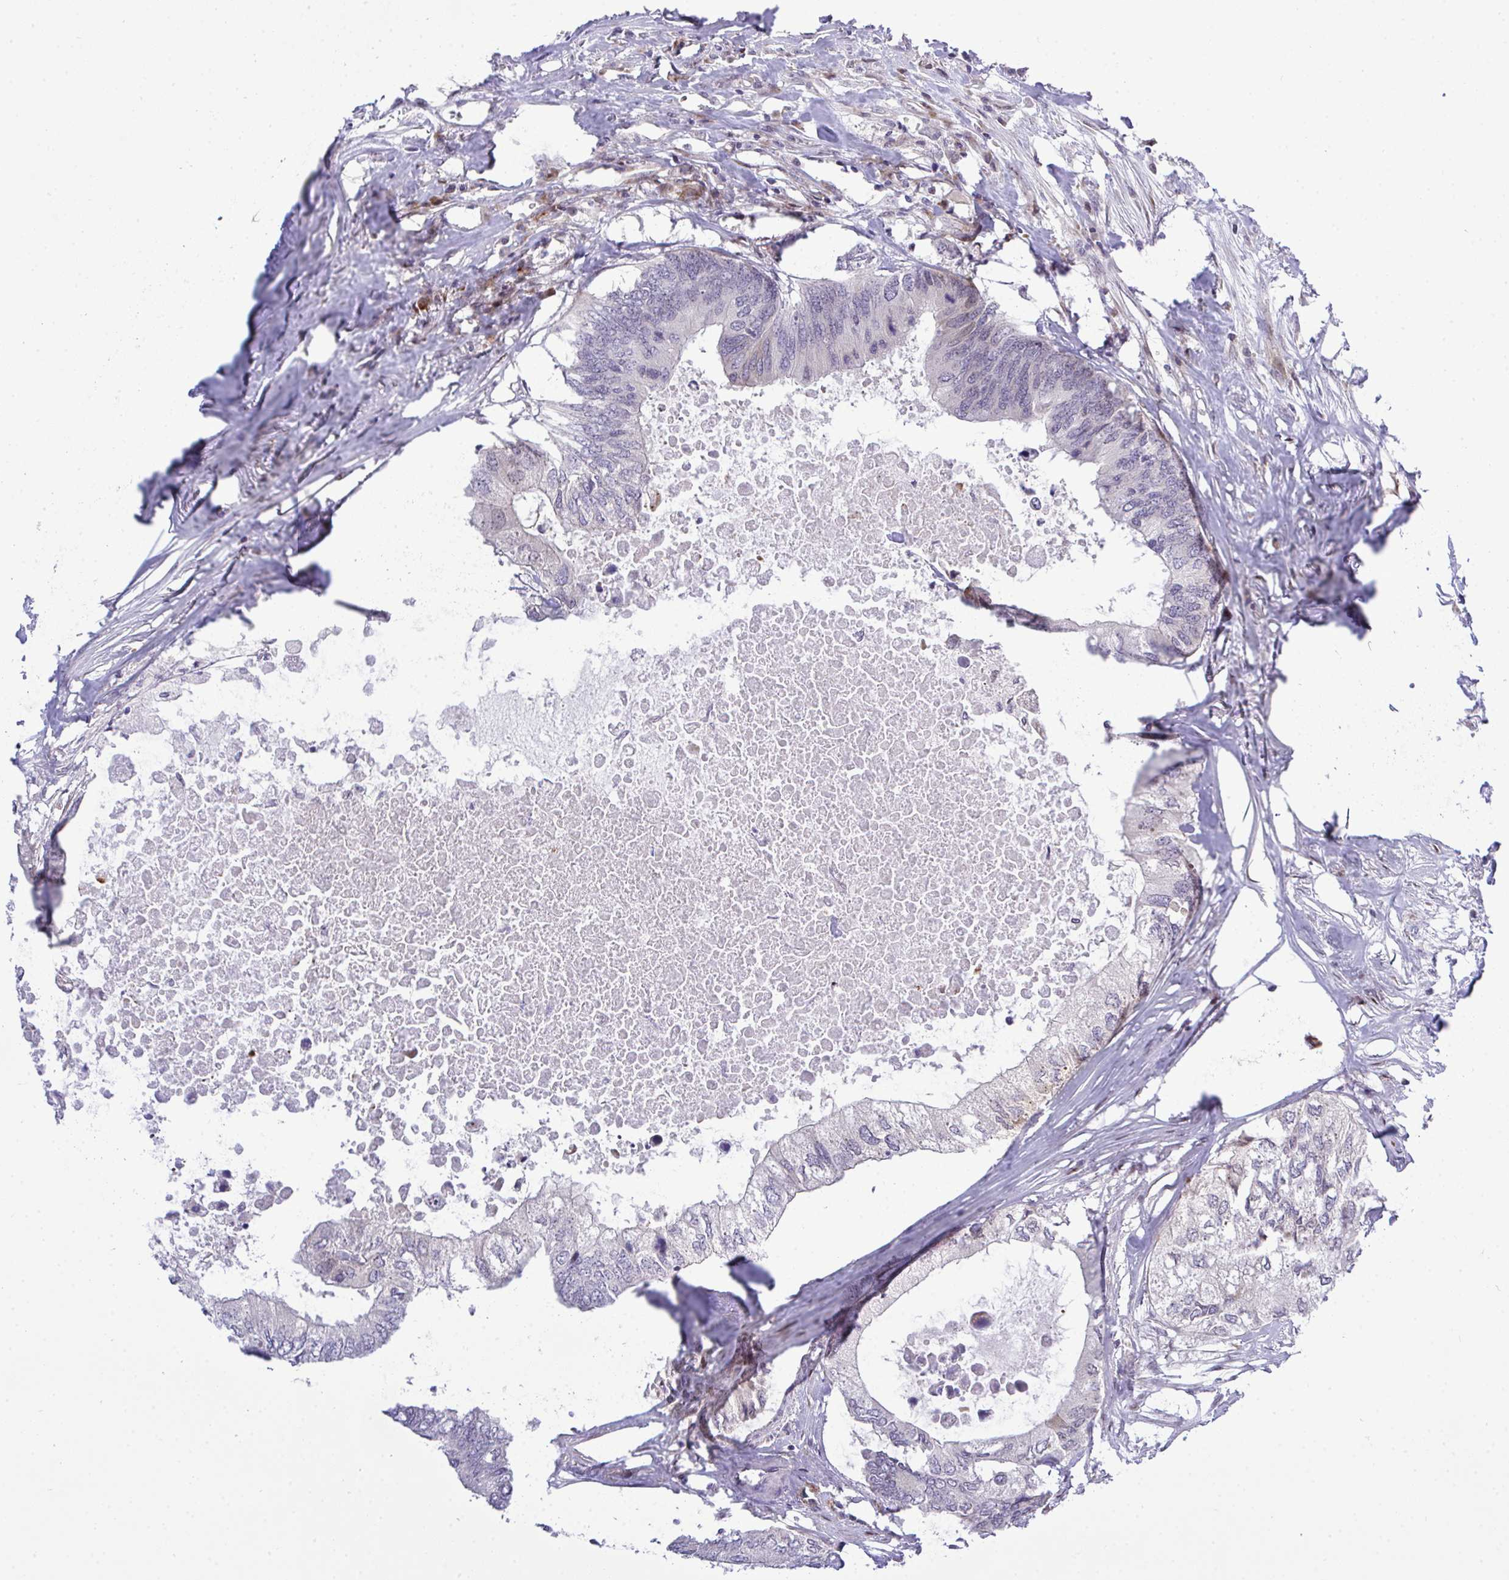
{"staining": {"intensity": "negative", "quantity": "none", "location": "none"}, "tissue": "colorectal cancer", "cell_type": "Tumor cells", "image_type": "cancer", "snomed": [{"axis": "morphology", "description": "Adenocarcinoma, NOS"}, {"axis": "topography", "description": "Colon"}], "caption": "Immunohistochemistry of human colorectal cancer (adenocarcinoma) reveals no staining in tumor cells. (DAB immunohistochemistry with hematoxylin counter stain).", "gene": "CASTOR2", "patient": {"sex": "male", "age": 71}}